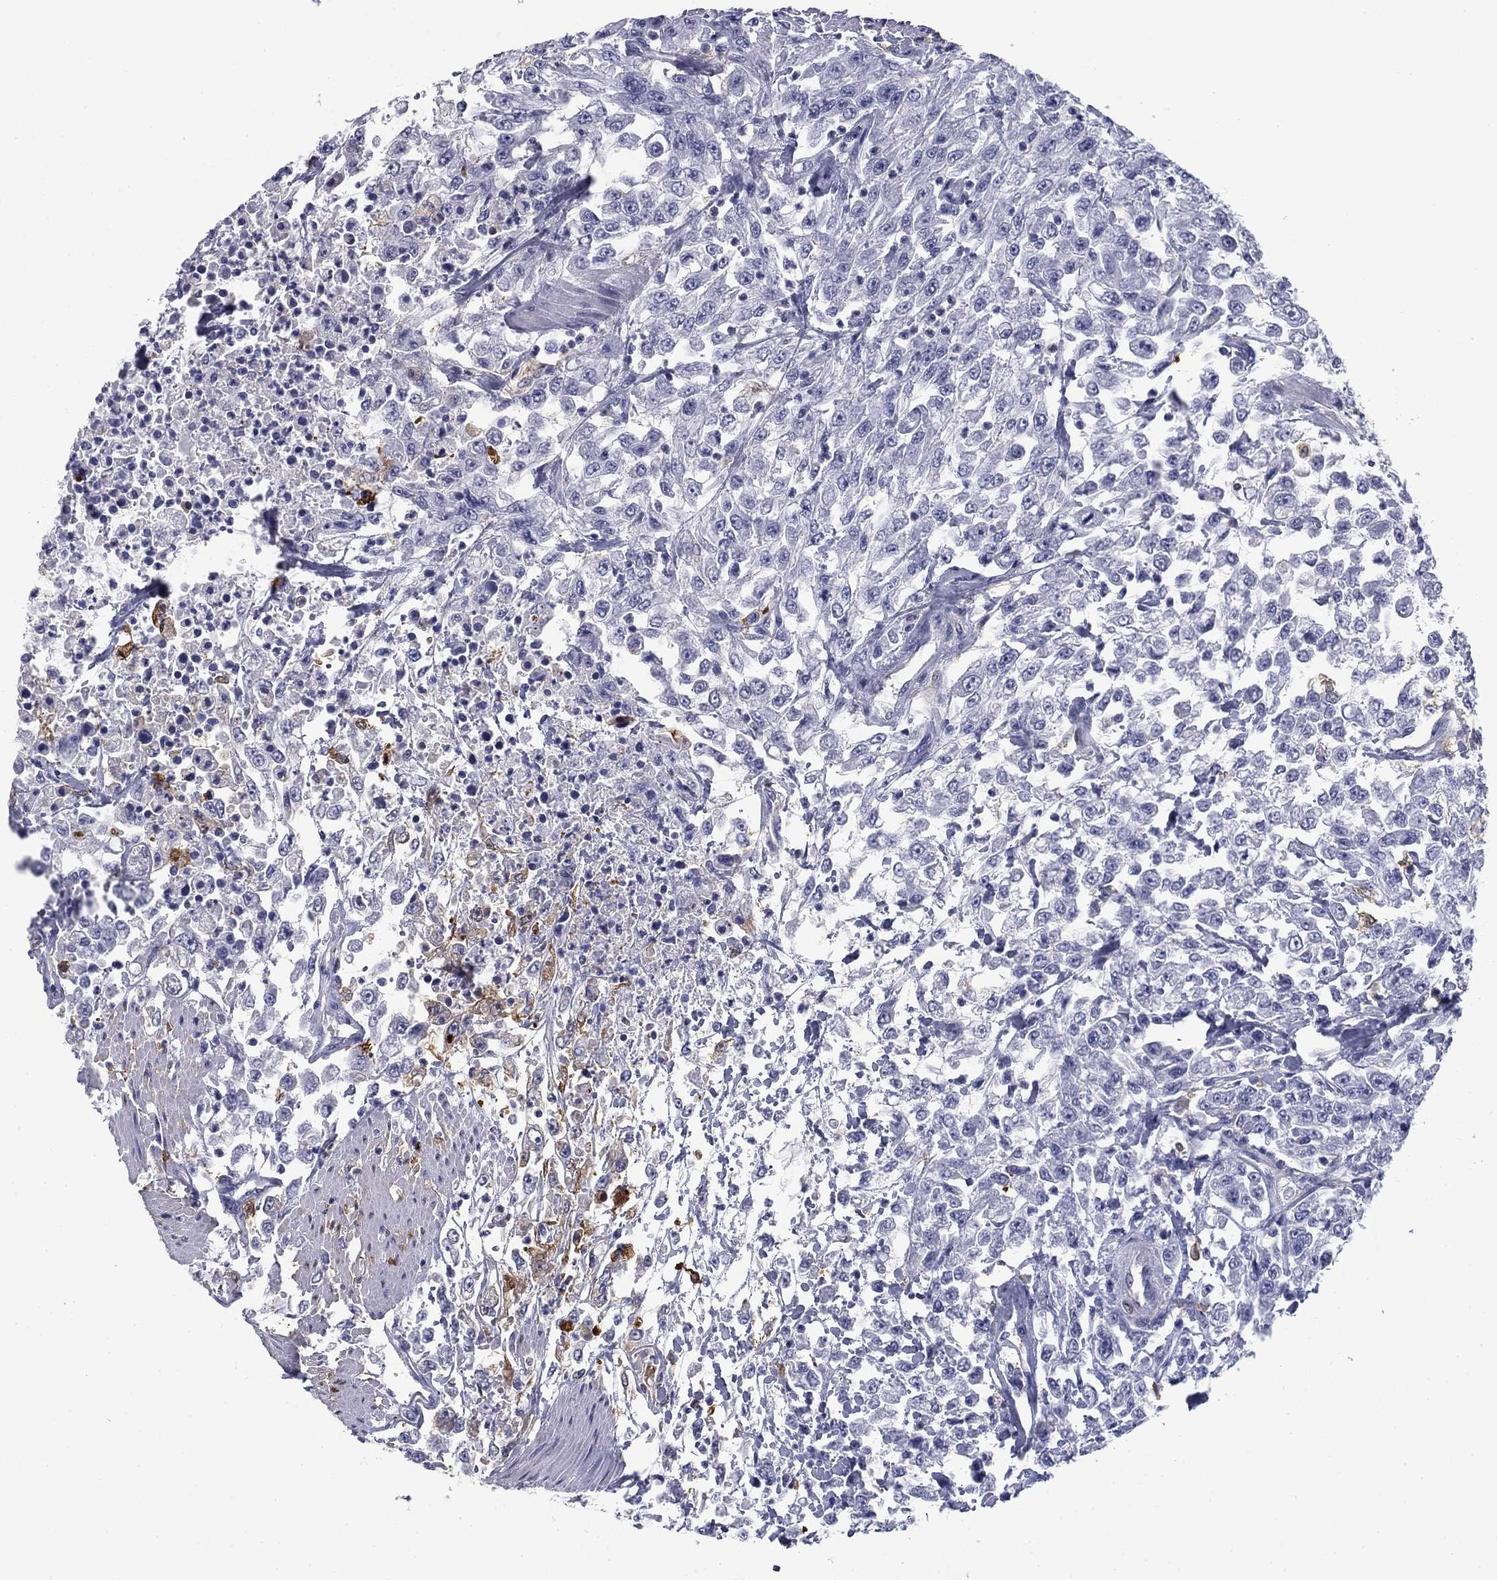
{"staining": {"intensity": "negative", "quantity": "none", "location": "none"}, "tissue": "urothelial cancer", "cell_type": "Tumor cells", "image_type": "cancer", "snomed": [{"axis": "morphology", "description": "Urothelial carcinoma, High grade"}, {"axis": "topography", "description": "Urinary bladder"}], "caption": "Tumor cells show no significant expression in urothelial cancer.", "gene": "BCL2L14", "patient": {"sex": "male", "age": 46}}